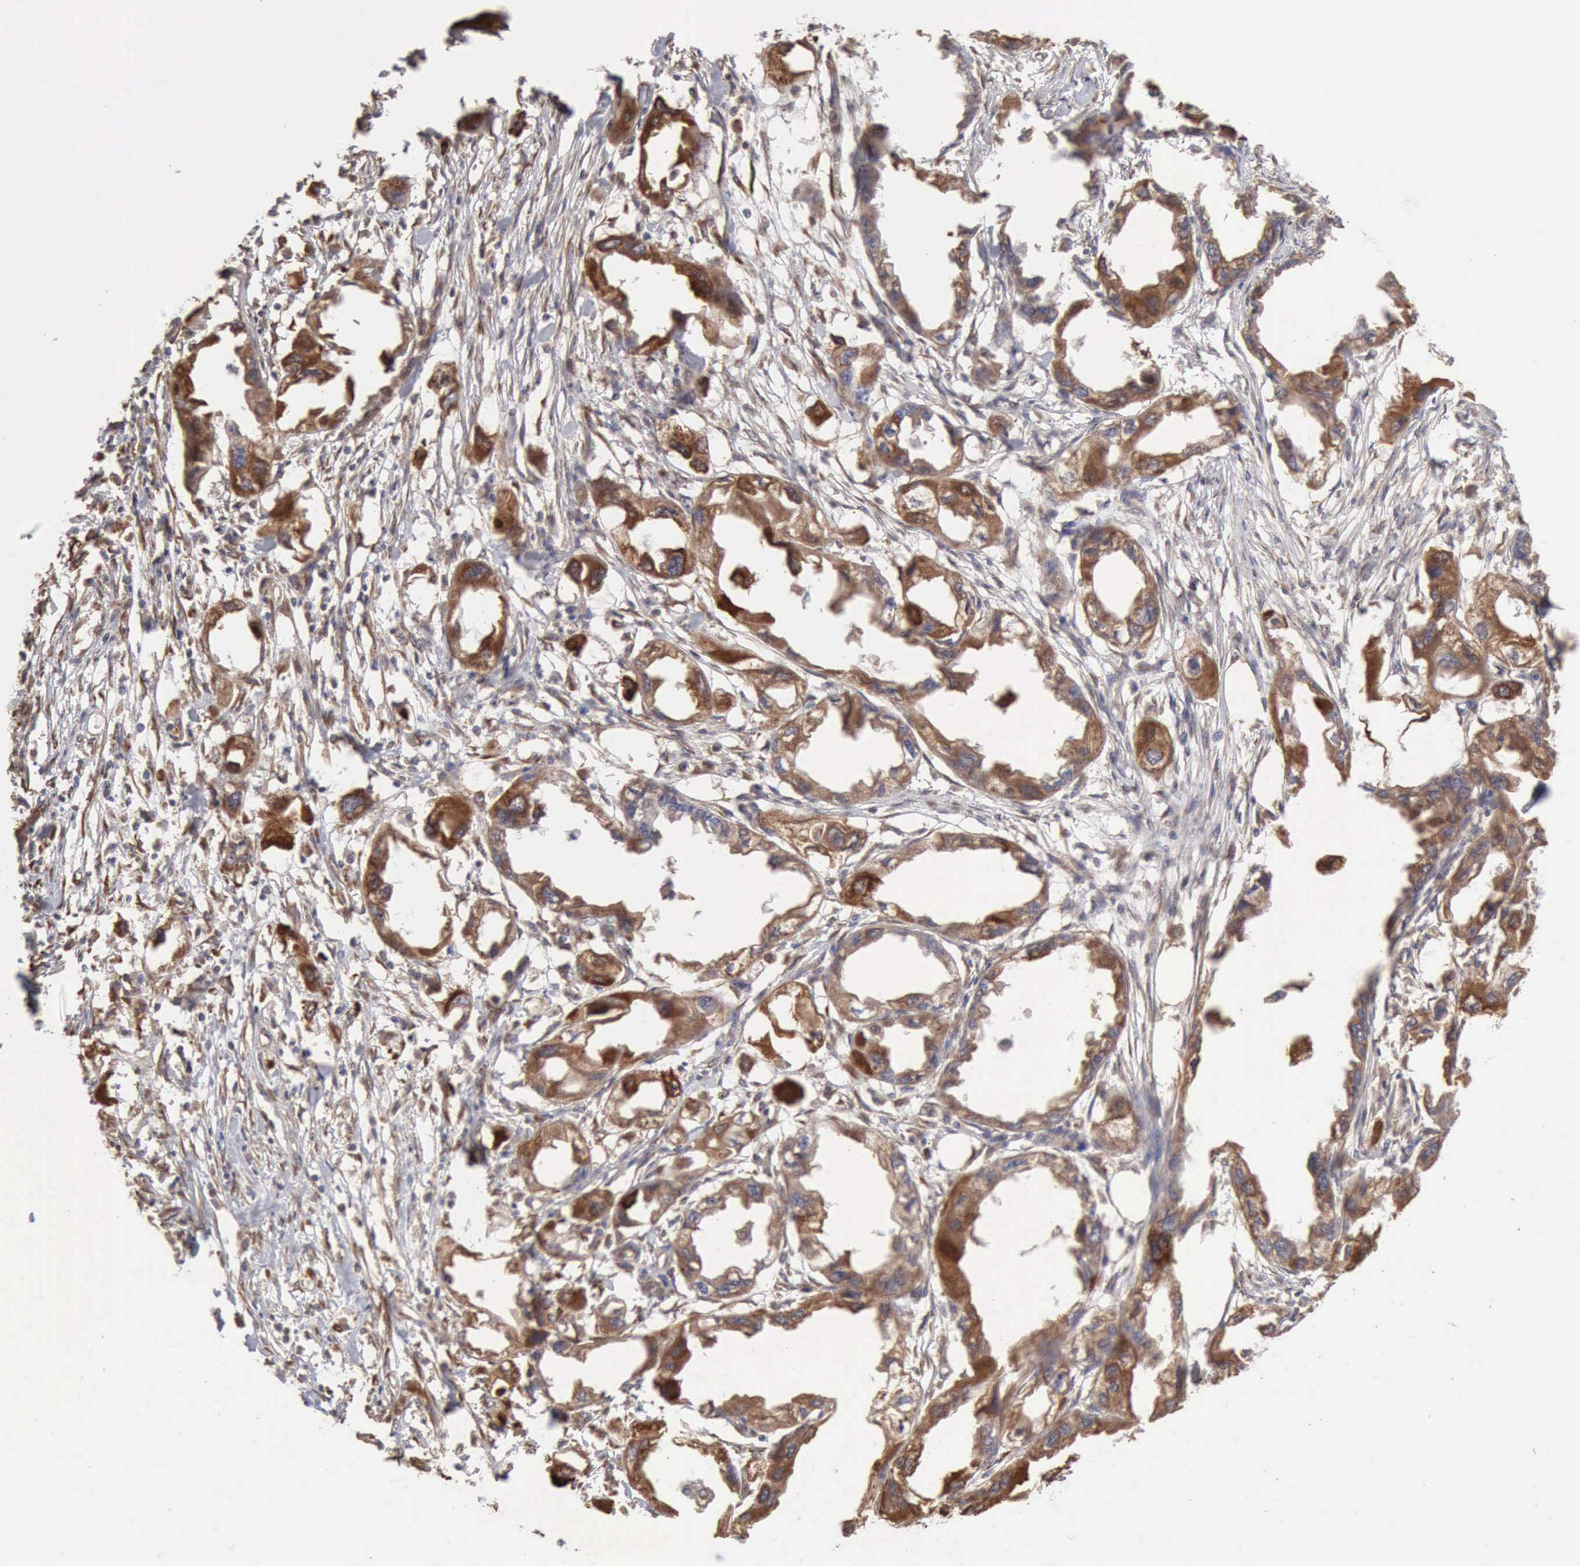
{"staining": {"intensity": "strong", "quantity": ">75%", "location": "cytoplasmic/membranous"}, "tissue": "endometrial cancer", "cell_type": "Tumor cells", "image_type": "cancer", "snomed": [{"axis": "morphology", "description": "Adenocarcinoma, NOS"}, {"axis": "topography", "description": "Endometrium"}], "caption": "Immunohistochemical staining of endometrial cancer (adenocarcinoma) exhibits strong cytoplasmic/membranous protein positivity in approximately >75% of tumor cells. (DAB (3,3'-diaminobenzidine) IHC with brightfield microscopy, high magnification).", "gene": "APOL2", "patient": {"sex": "female", "age": 67}}